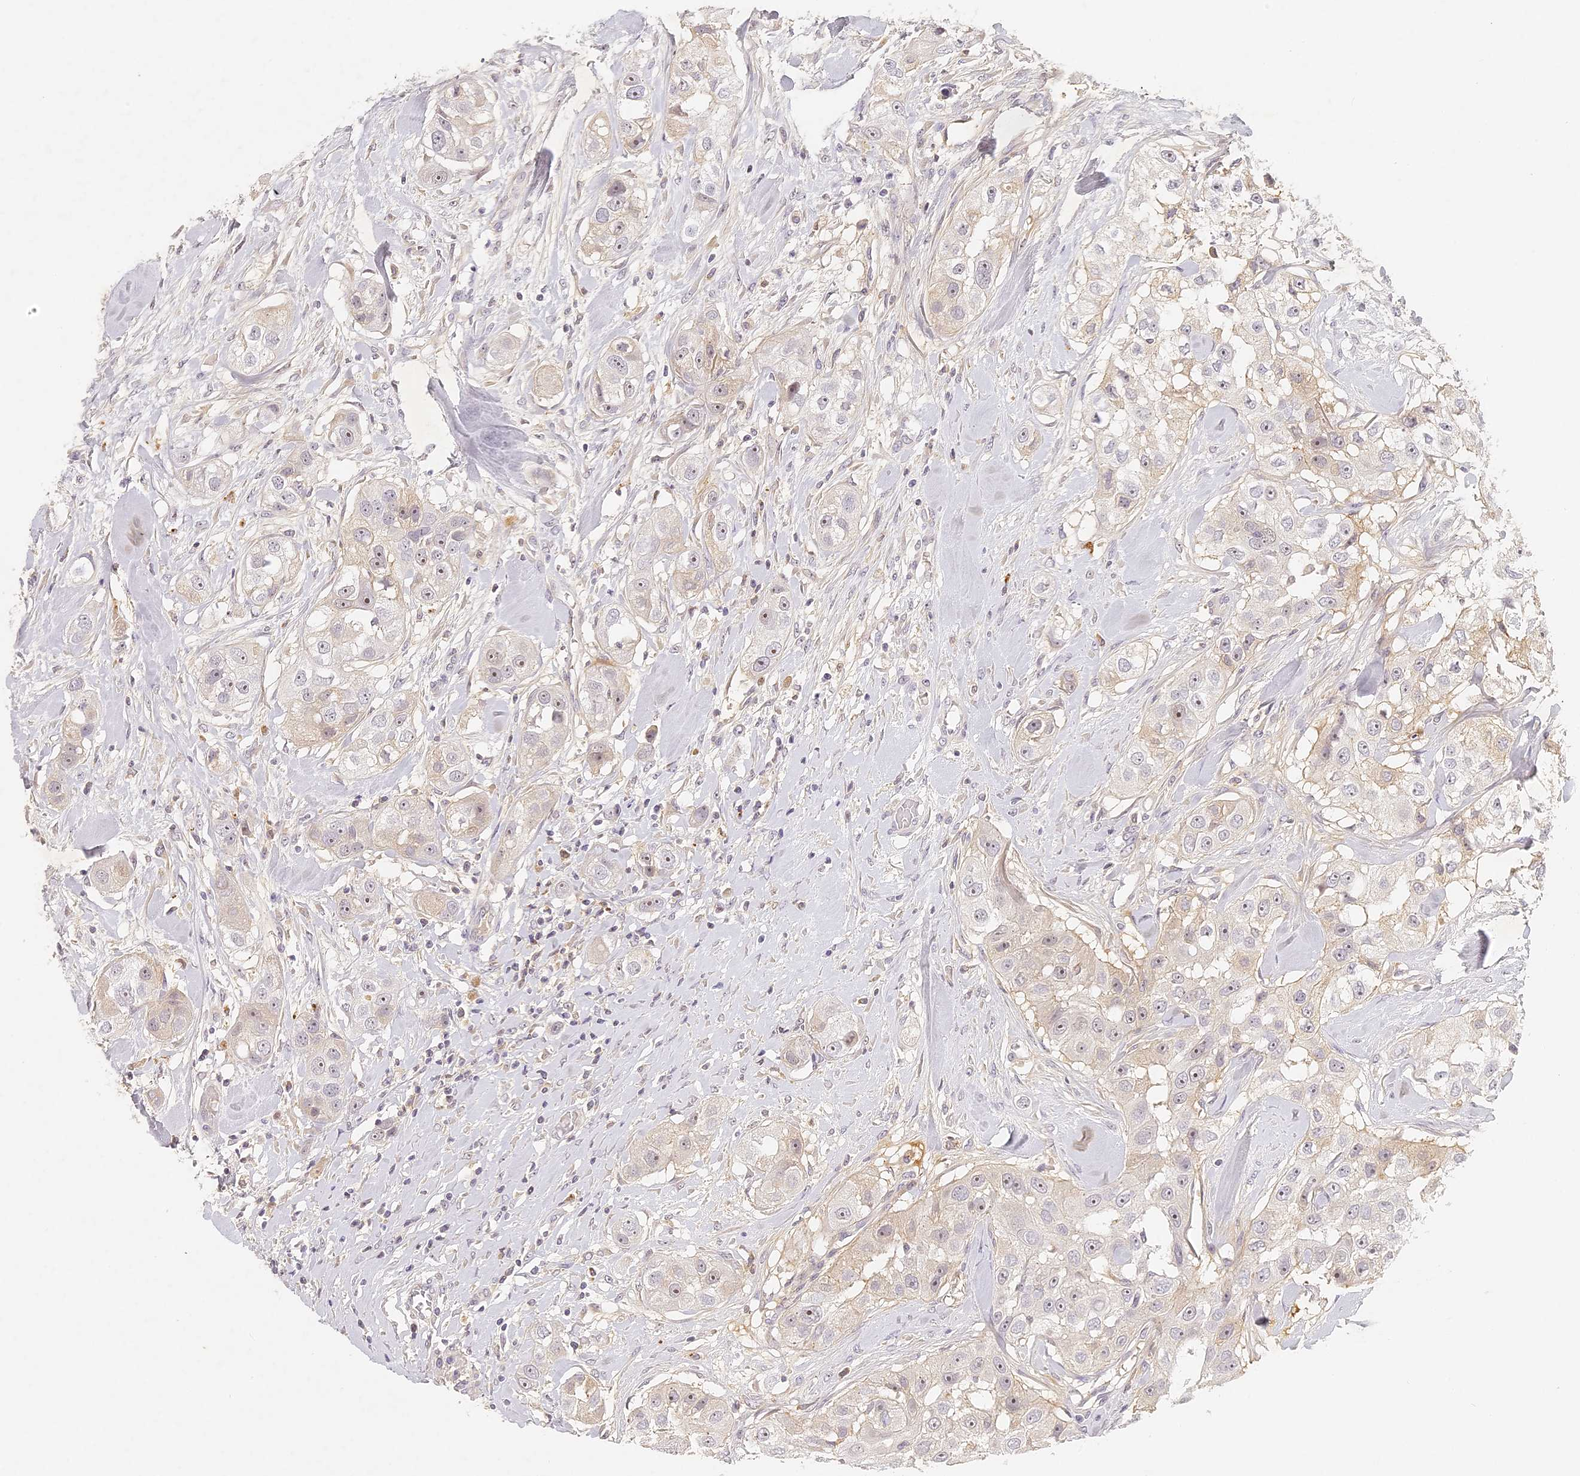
{"staining": {"intensity": "negative", "quantity": "none", "location": "none"}, "tissue": "head and neck cancer", "cell_type": "Tumor cells", "image_type": "cancer", "snomed": [{"axis": "morphology", "description": "Normal tissue, NOS"}, {"axis": "morphology", "description": "Squamous cell carcinoma, NOS"}, {"axis": "topography", "description": "Skeletal muscle"}, {"axis": "topography", "description": "Head-Neck"}], "caption": "High magnification brightfield microscopy of head and neck cancer stained with DAB (brown) and counterstained with hematoxylin (blue): tumor cells show no significant staining.", "gene": "ELL3", "patient": {"sex": "male", "age": 51}}